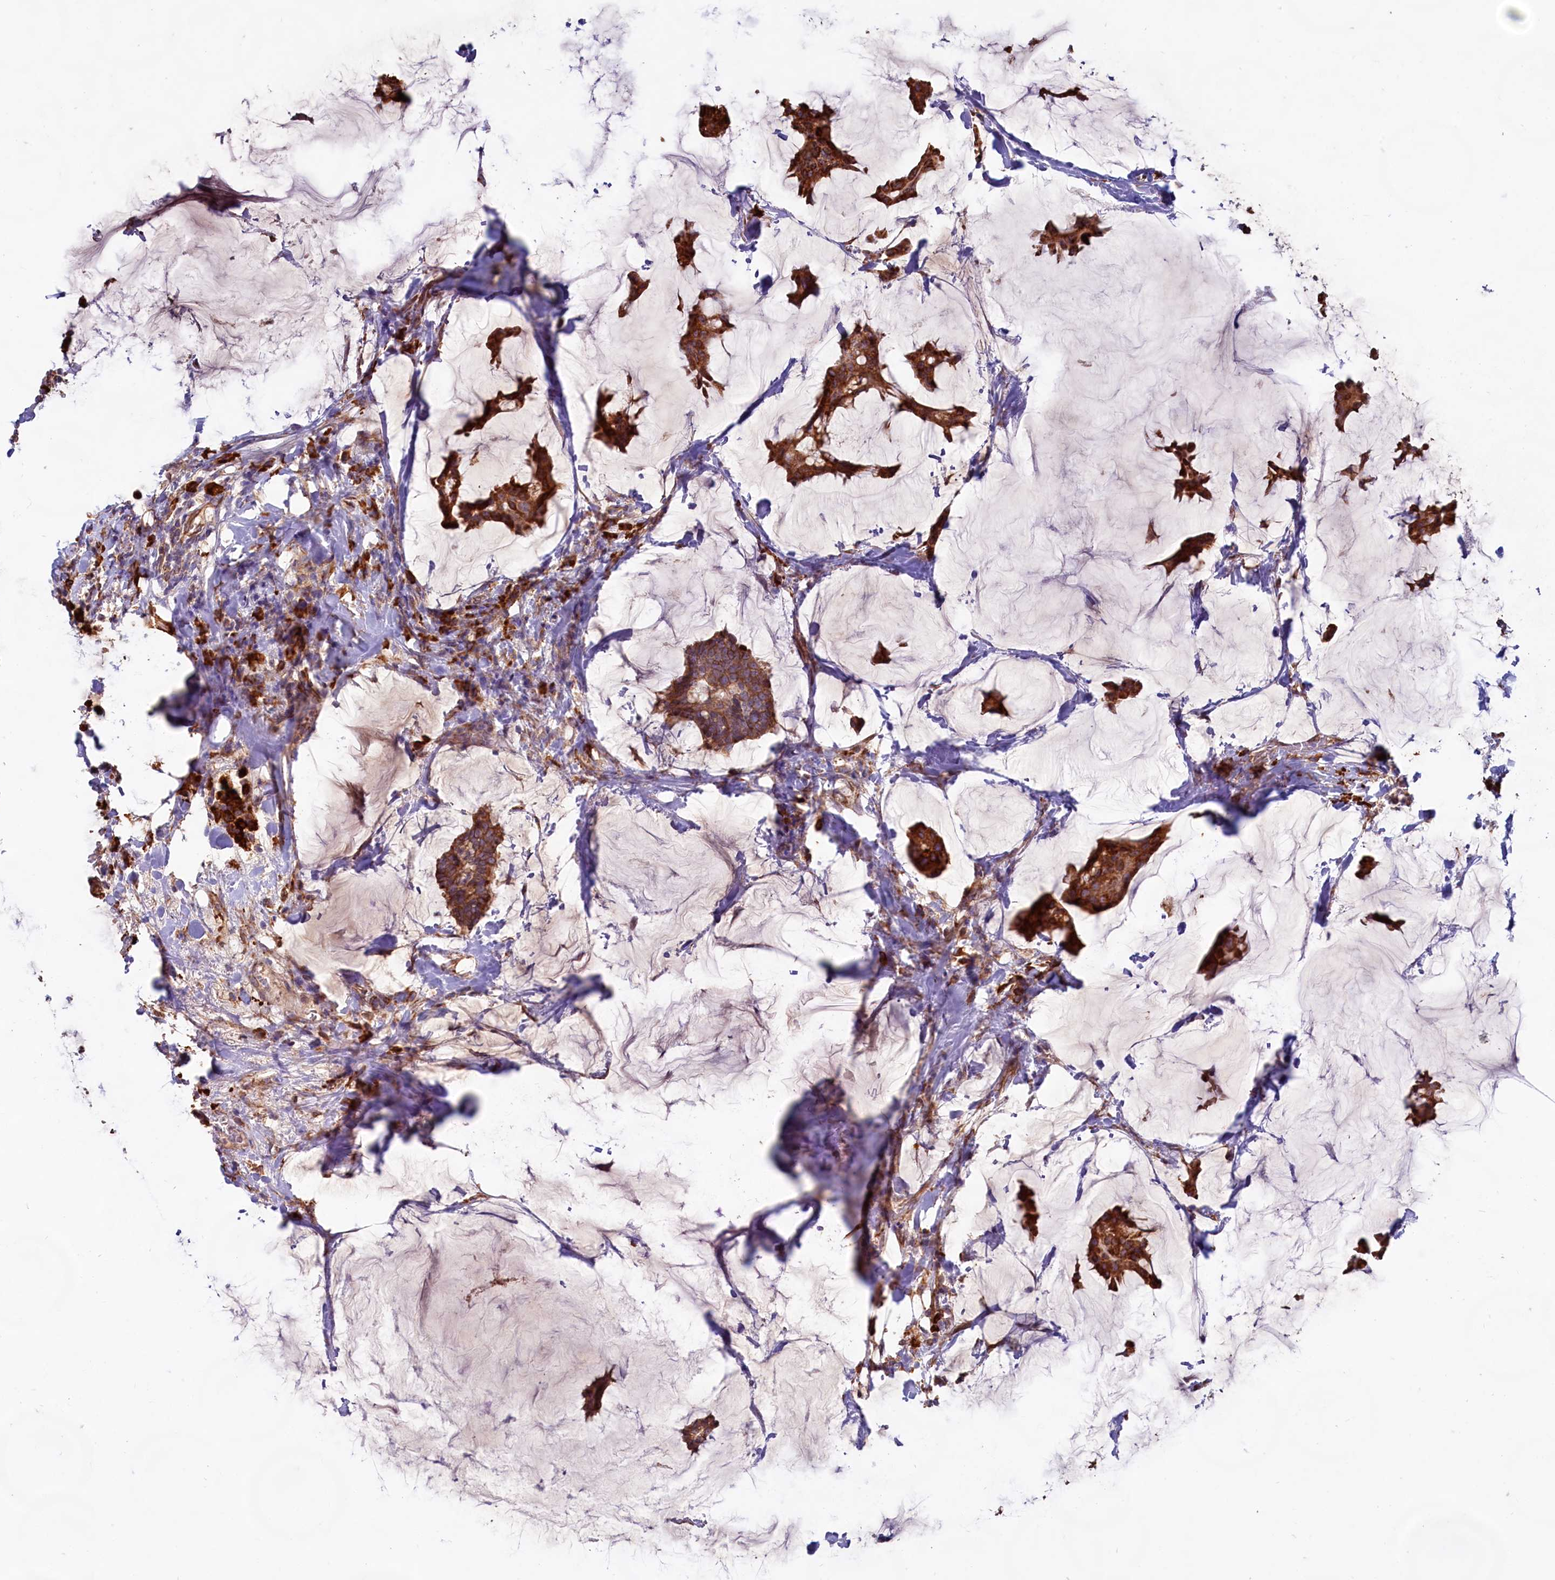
{"staining": {"intensity": "strong", "quantity": ">75%", "location": "cytoplasmic/membranous"}, "tissue": "breast cancer", "cell_type": "Tumor cells", "image_type": "cancer", "snomed": [{"axis": "morphology", "description": "Duct carcinoma"}, {"axis": "topography", "description": "Breast"}], "caption": "A brown stain labels strong cytoplasmic/membranous positivity of a protein in human breast intraductal carcinoma tumor cells.", "gene": "TBC1D19", "patient": {"sex": "female", "age": 93}}